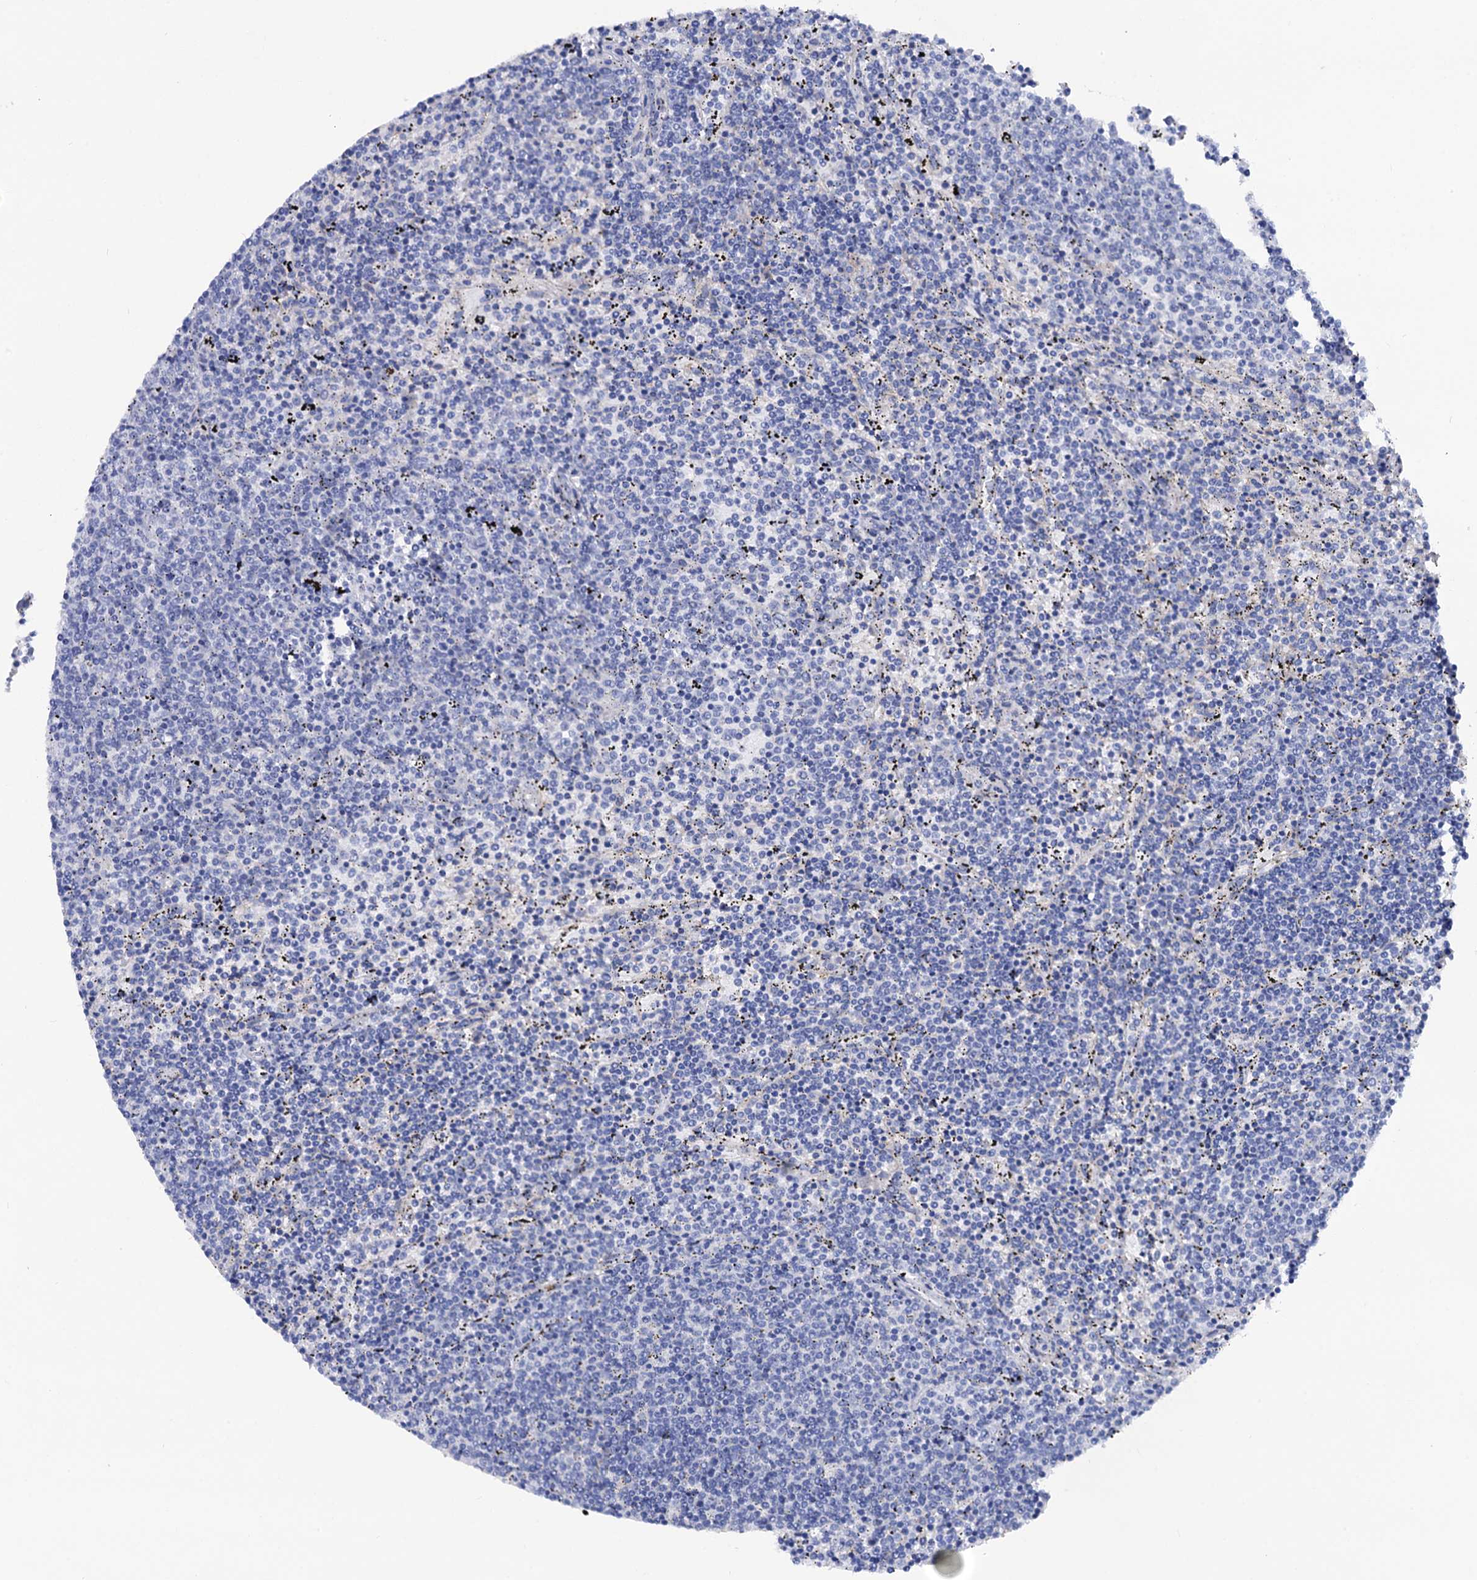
{"staining": {"intensity": "negative", "quantity": "none", "location": "none"}, "tissue": "lymphoma", "cell_type": "Tumor cells", "image_type": "cancer", "snomed": [{"axis": "morphology", "description": "Malignant lymphoma, non-Hodgkin's type, Low grade"}, {"axis": "topography", "description": "Spleen"}], "caption": "Malignant lymphoma, non-Hodgkin's type (low-grade) was stained to show a protein in brown. There is no significant expression in tumor cells.", "gene": "RAB3IP", "patient": {"sex": "female", "age": 50}}